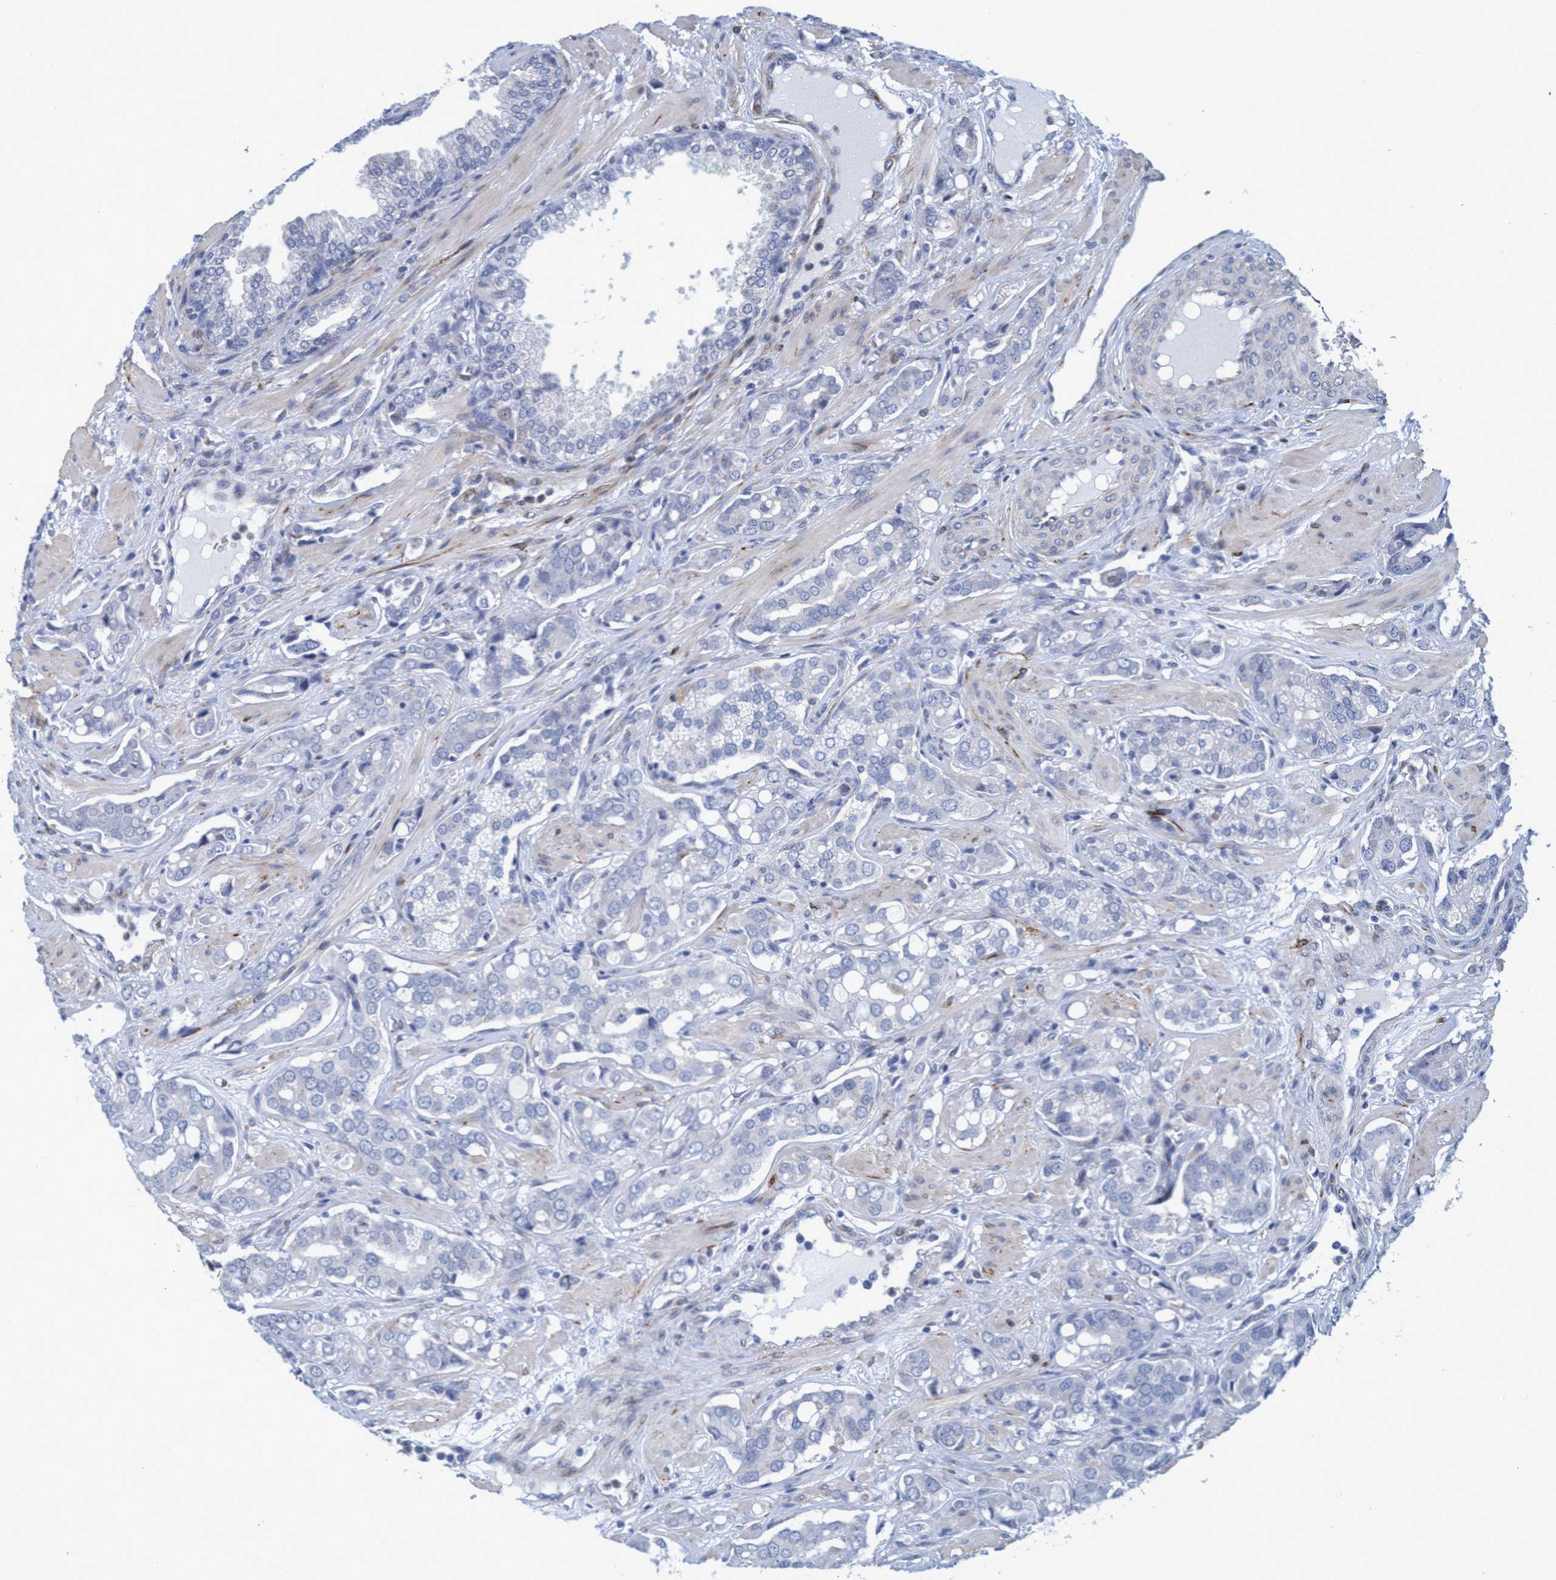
{"staining": {"intensity": "negative", "quantity": "none", "location": "none"}, "tissue": "prostate cancer", "cell_type": "Tumor cells", "image_type": "cancer", "snomed": [{"axis": "morphology", "description": "Adenocarcinoma, High grade"}, {"axis": "topography", "description": "Prostate"}], "caption": "Photomicrograph shows no protein expression in tumor cells of high-grade adenocarcinoma (prostate) tissue.", "gene": "SLC43A2", "patient": {"sex": "male", "age": 52}}